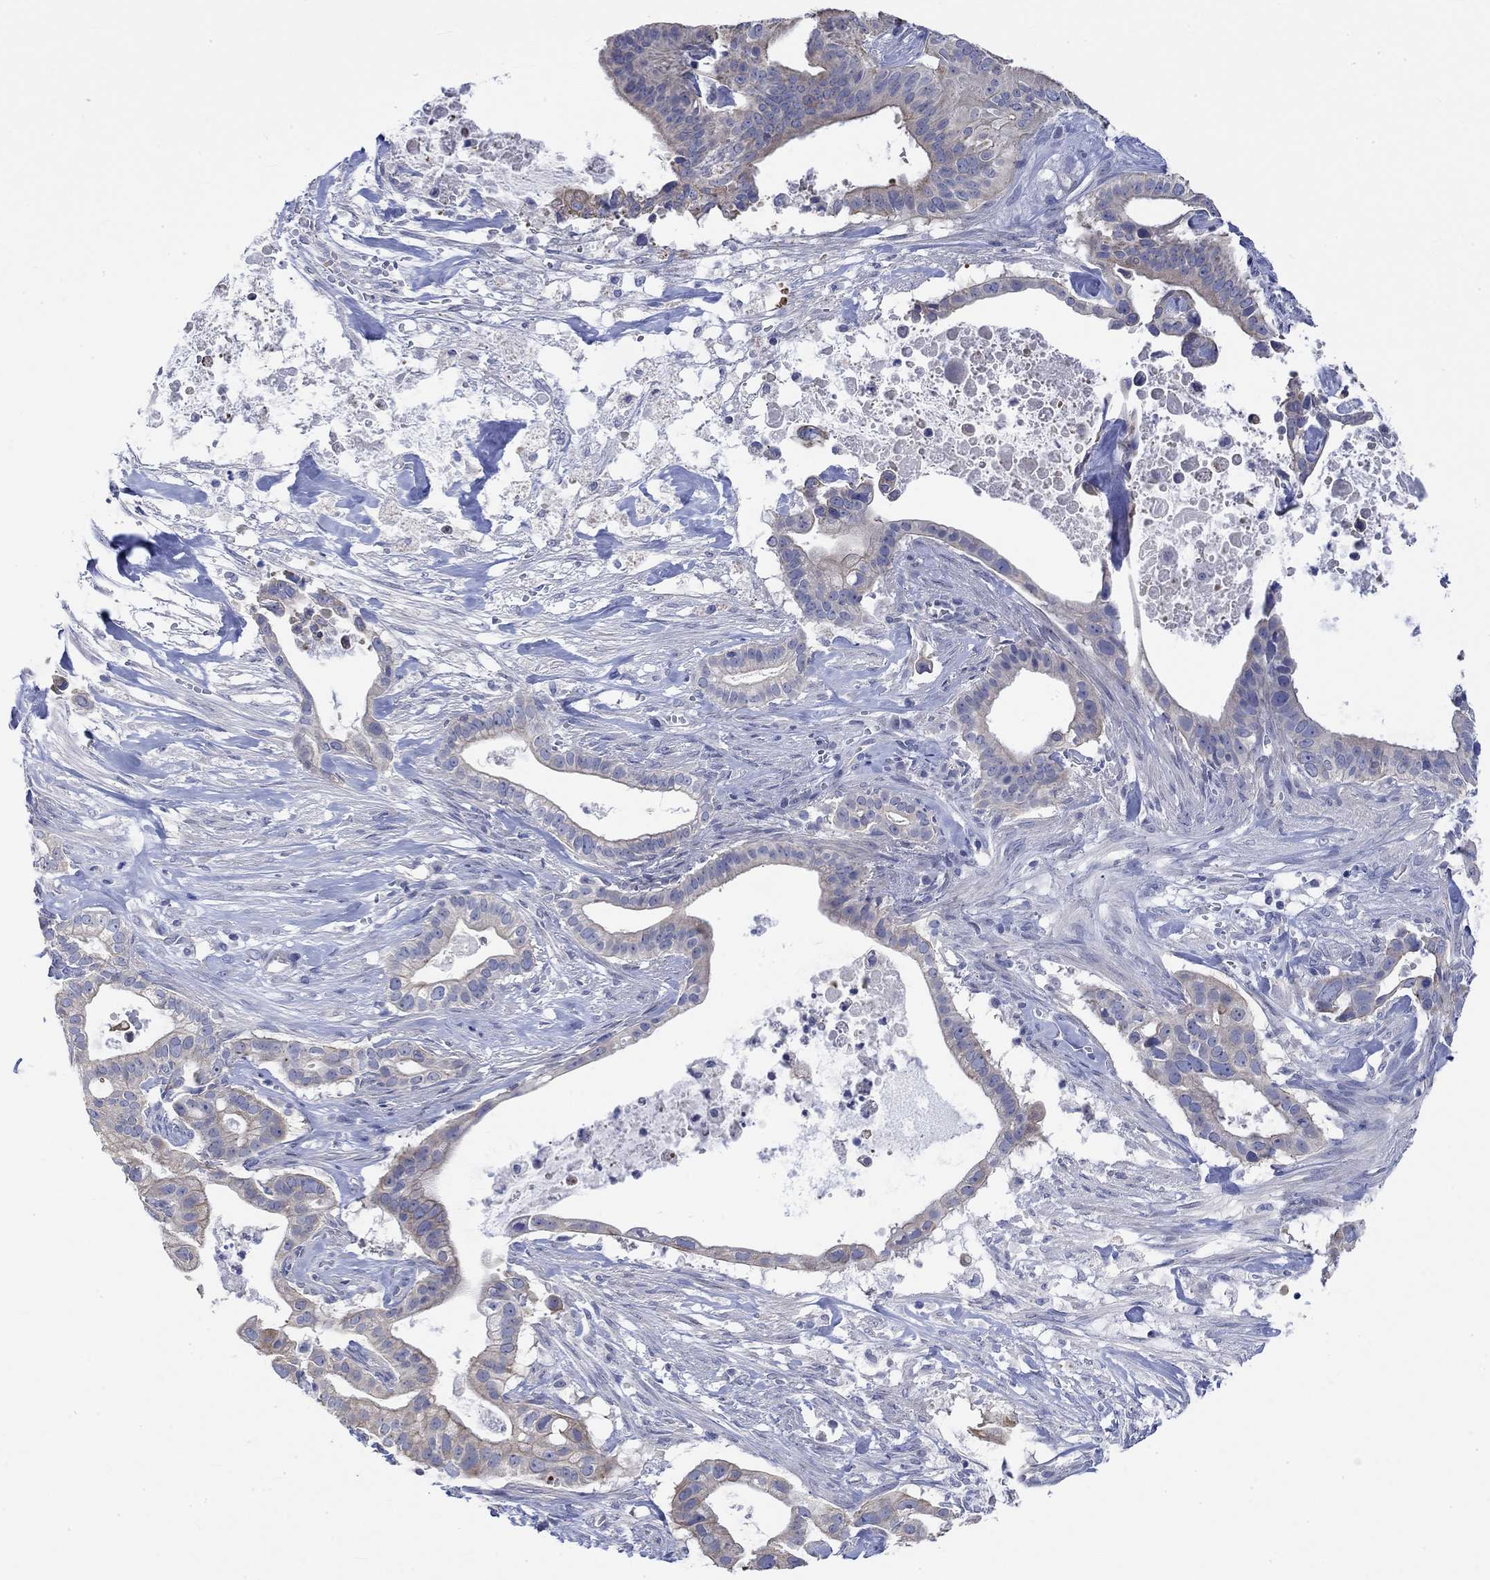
{"staining": {"intensity": "weak", "quantity": "25%-75%", "location": "cytoplasmic/membranous"}, "tissue": "pancreatic cancer", "cell_type": "Tumor cells", "image_type": "cancer", "snomed": [{"axis": "morphology", "description": "Adenocarcinoma, NOS"}, {"axis": "topography", "description": "Pancreas"}], "caption": "Pancreatic cancer stained with DAB (3,3'-diaminobenzidine) immunohistochemistry (IHC) reveals low levels of weak cytoplasmic/membranous positivity in approximately 25%-75% of tumor cells.", "gene": "AGRP", "patient": {"sex": "male", "age": 61}}